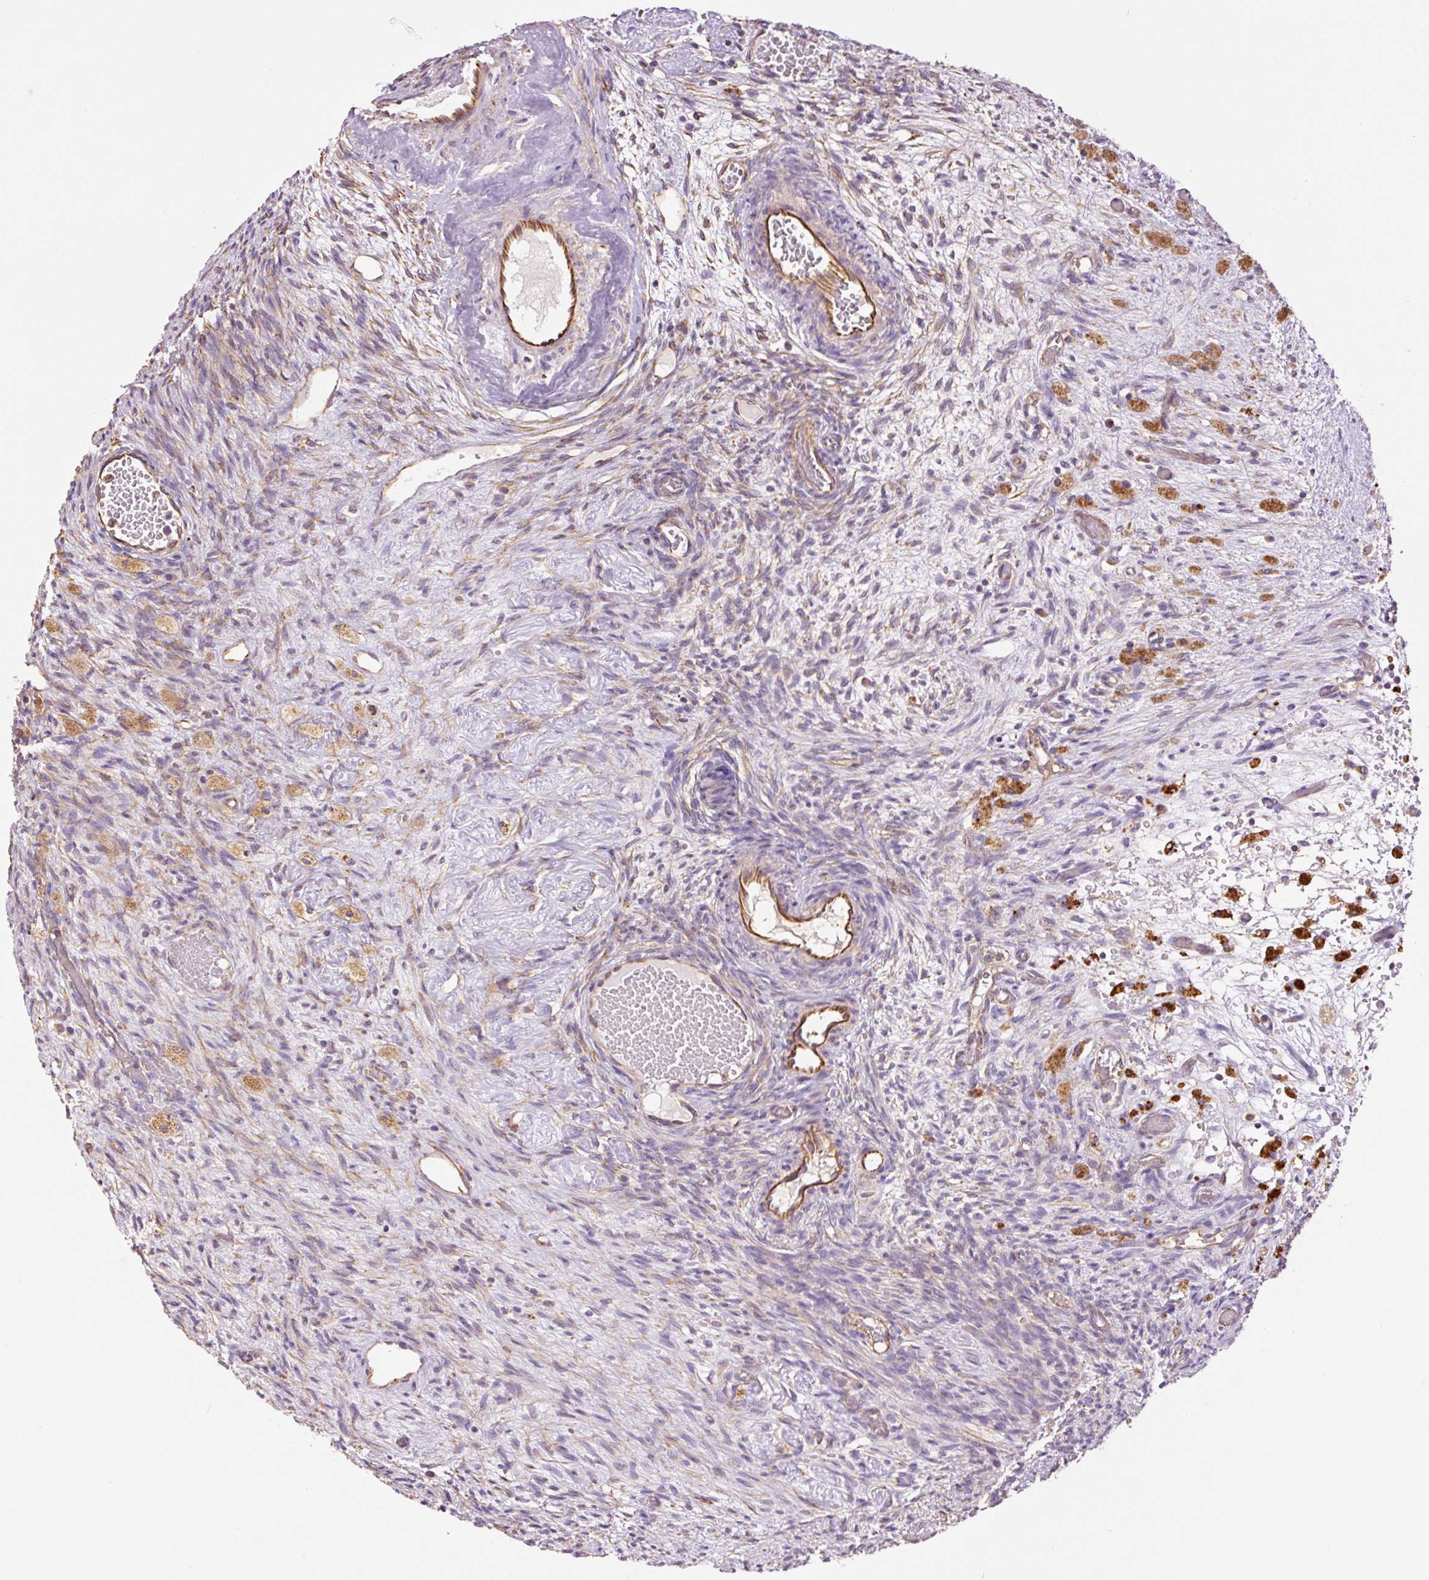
{"staining": {"intensity": "moderate", "quantity": ">75%", "location": "cytoplasmic/membranous"}, "tissue": "ovary", "cell_type": "Follicle cells", "image_type": "normal", "snomed": [{"axis": "morphology", "description": "Normal tissue, NOS"}, {"axis": "topography", "description": "Ovary"}], "caption": "IHC of normal ovary exhibits medium levels of moderate cytoplasmic/membranous expression in approximately >75% of follicle cells. Using DAB (brown) and hematoxylin (blue) stains, captured at high magnification using brightfield microscopy.", "gene": "PCK2", "patient": {"sex": "female", "age": 67}}